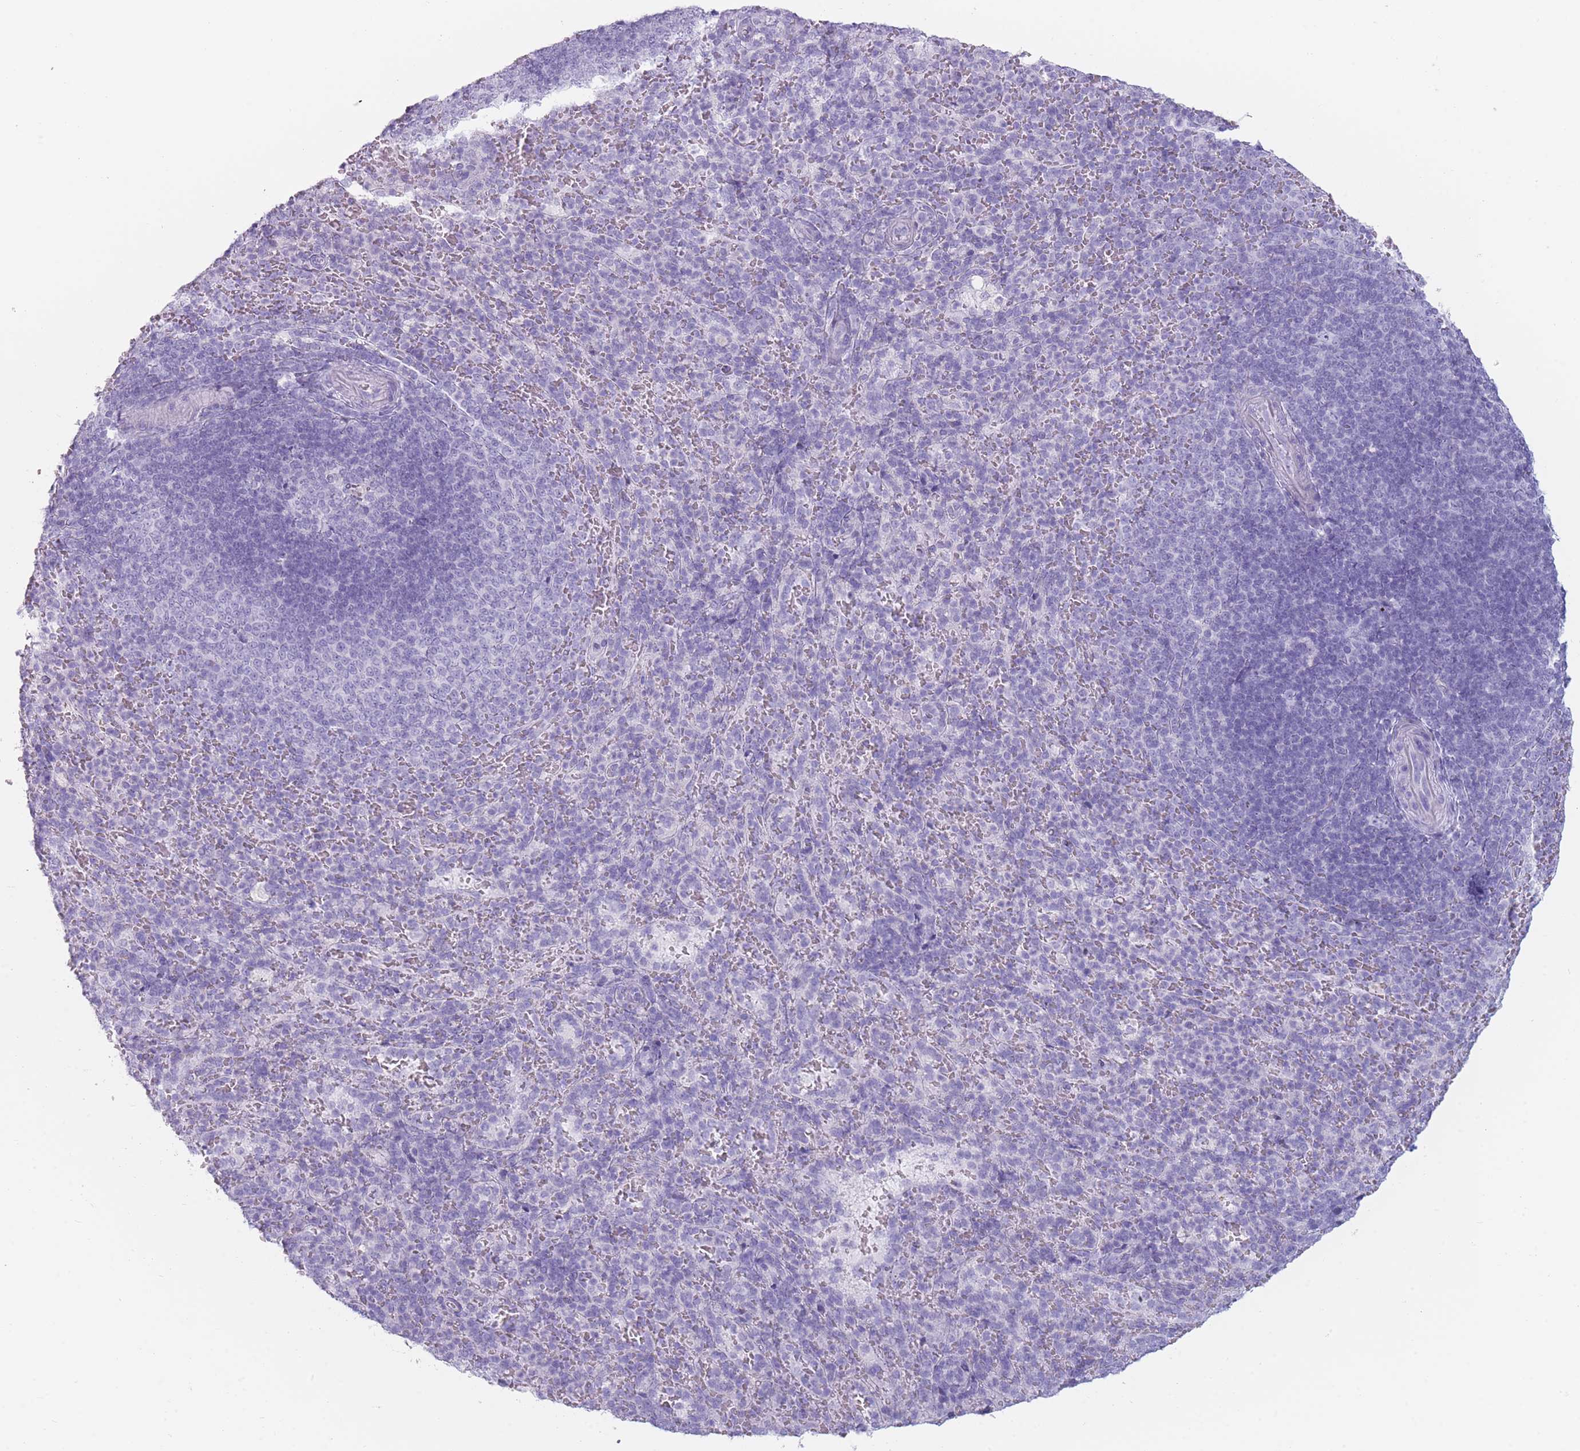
{"staining": {"intensity": "negative", "quantity": "none", "location": "none"}, "tissue": "spleen", "cell_type": "Cells in red pulp", "image_type": "normal", "snomed": [{"axis": "morphology", "description": "Normal tissue, NOS"}, {"axis": "topography", "description": "Spleen"}], "caption": "DAB immunohistochemical staining of normal spleen shows no significant expression in cells in red pulp. Nuclei are stained in blue.", "gene": "GPR12", "patient": {"sex": "female", "age": 21}}